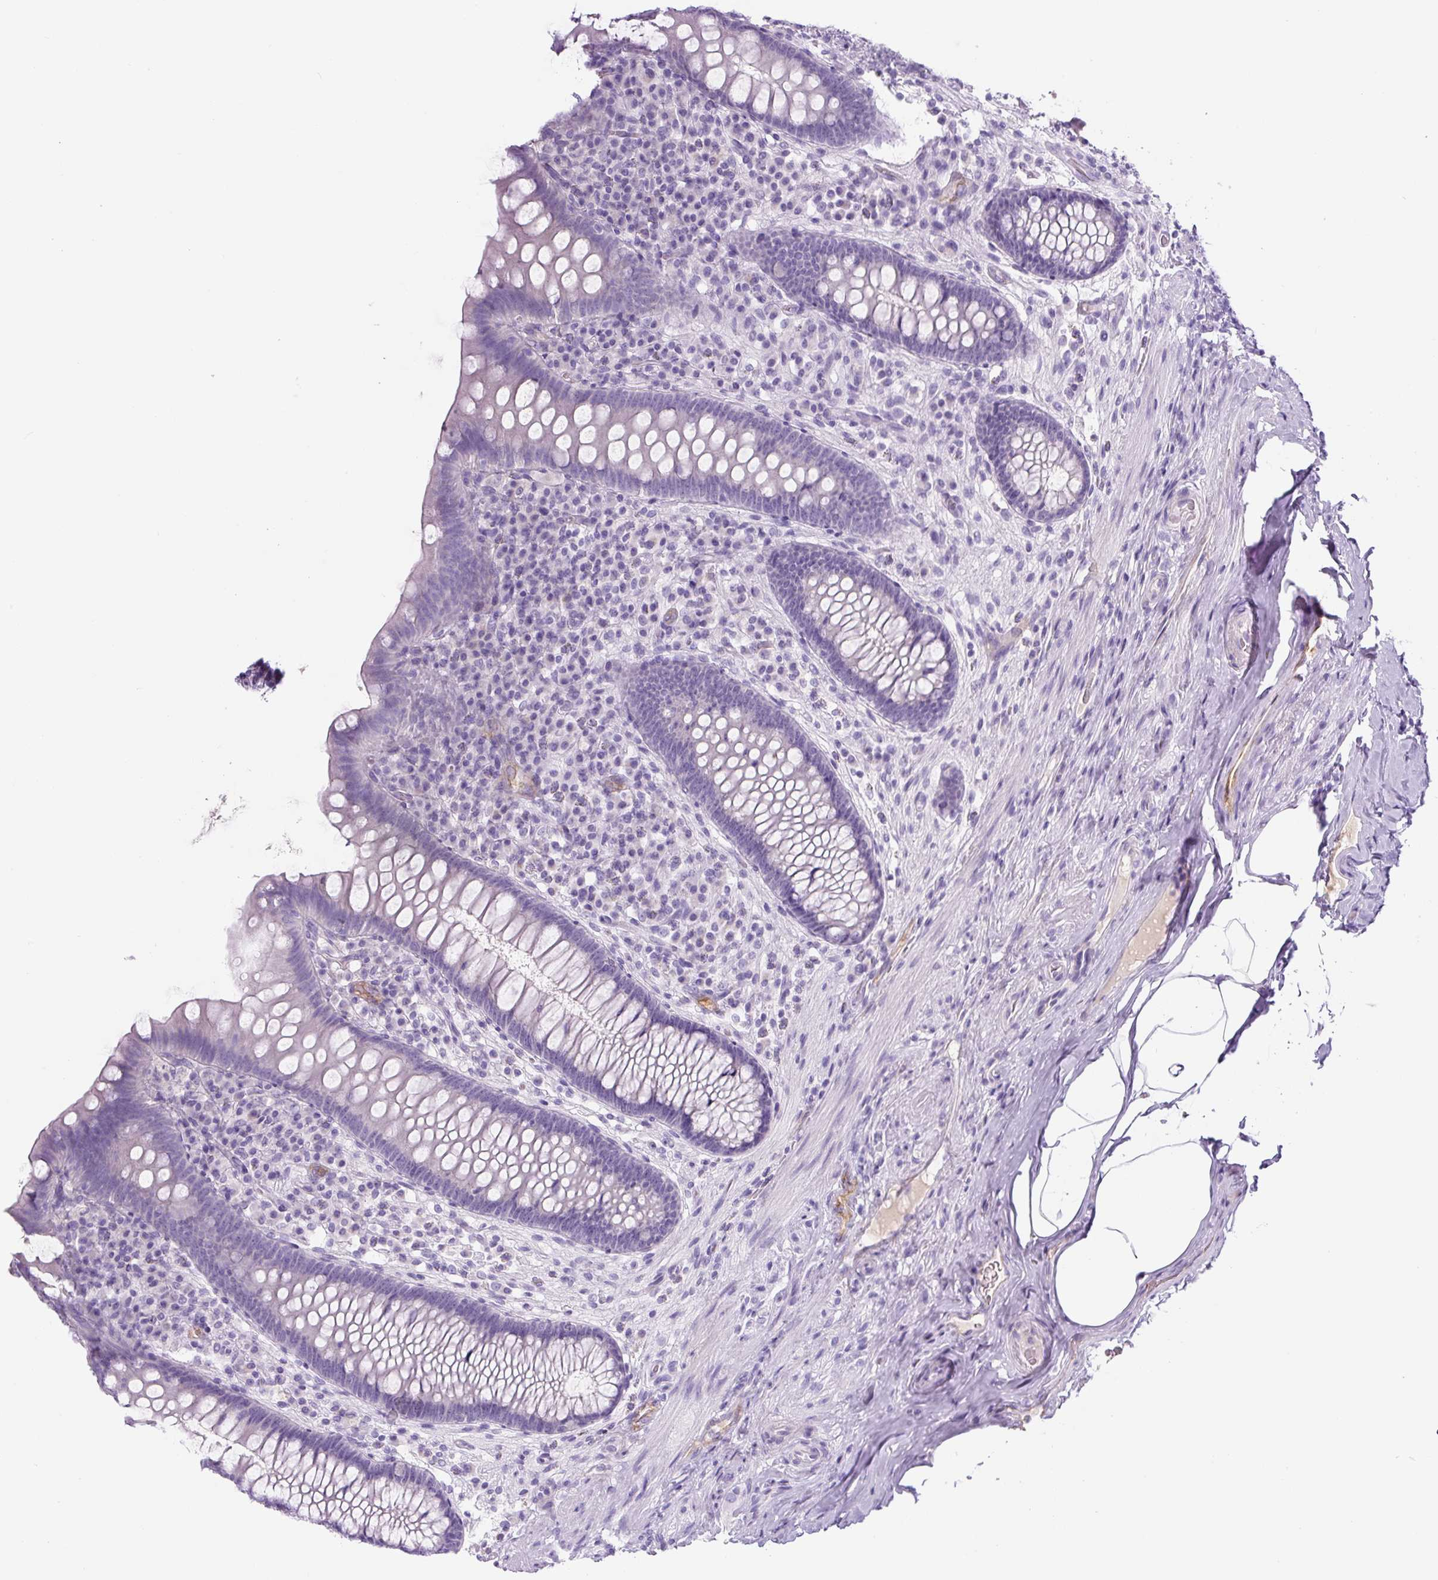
{"staining": {"intensity": "negative", "quantity": "none", "location": "none"}, "tissue": "appendix", "cell_type": "Glandular cells", "image_type": "normal", "snomed": [{"axis": "morphology", "description": "Normal tissue, NOS"}, {"axis": "topography", "description": "Appendix"}], "caption": "Glandular cells show no significant positivity in benign appendix.", "gene": "RSPO4", "patient": {"sex": "male", "age": 71}}